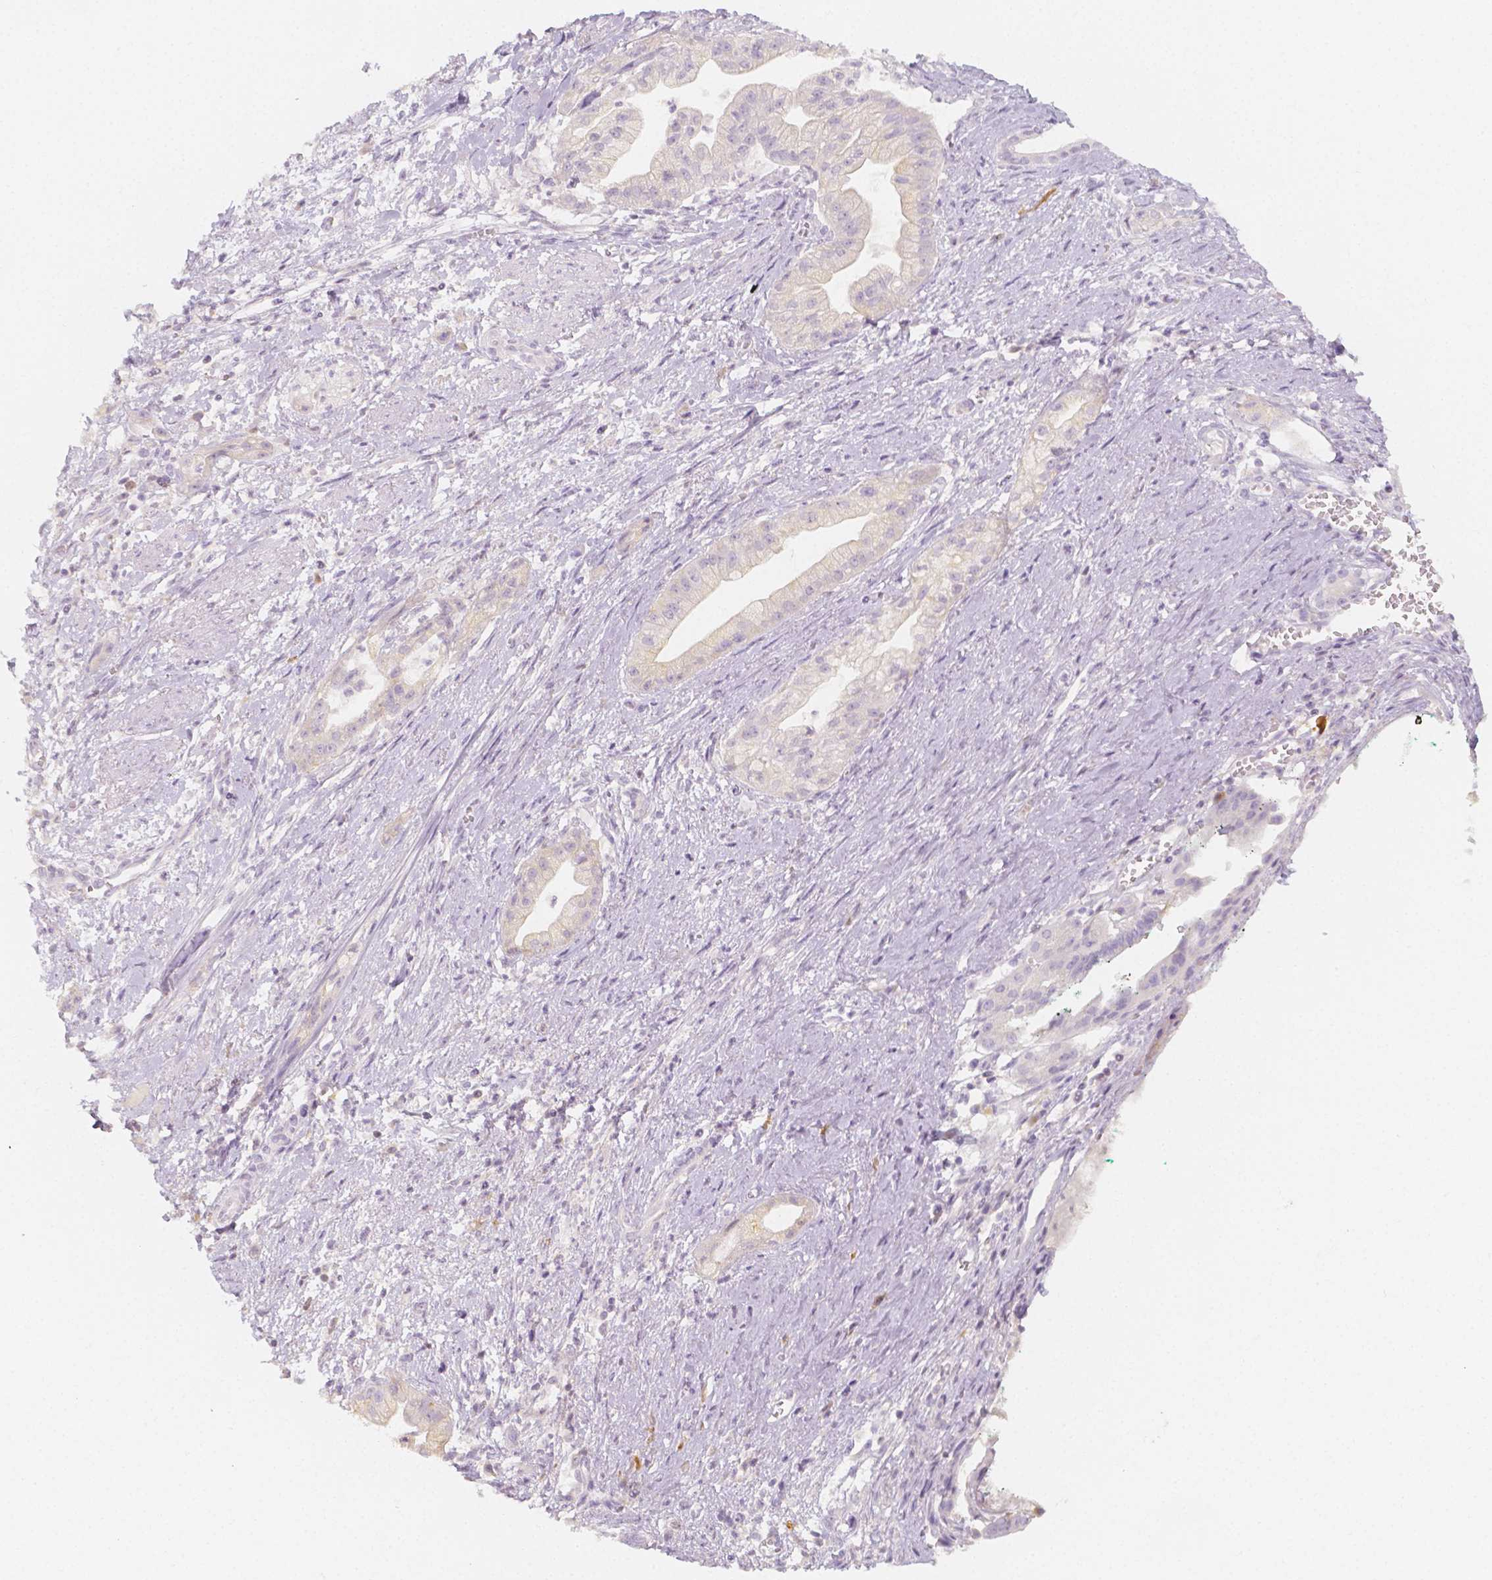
{"staining": {"intensity": "negative", "quantity": "none", "location": "none"}, "tissue": "pancreatic cancer", "cell_type": "Tumor cells", "image_type": "cancer", "snomed": [{"axis": "morphology", "description": "Normal tissue, NOS"}, {"axis": "morphology", "description": "Adenocarcinoma, NOS"}, {"axis": "topography", "description": "Lymph node"}, {"axis": "topography", "description": "Pancreas"}], "caption": "IHC of pancreatic cancer shows no positivity in tumor cells.", "gene": "BATF", "patient": {"sex": "female", "age": 58}}